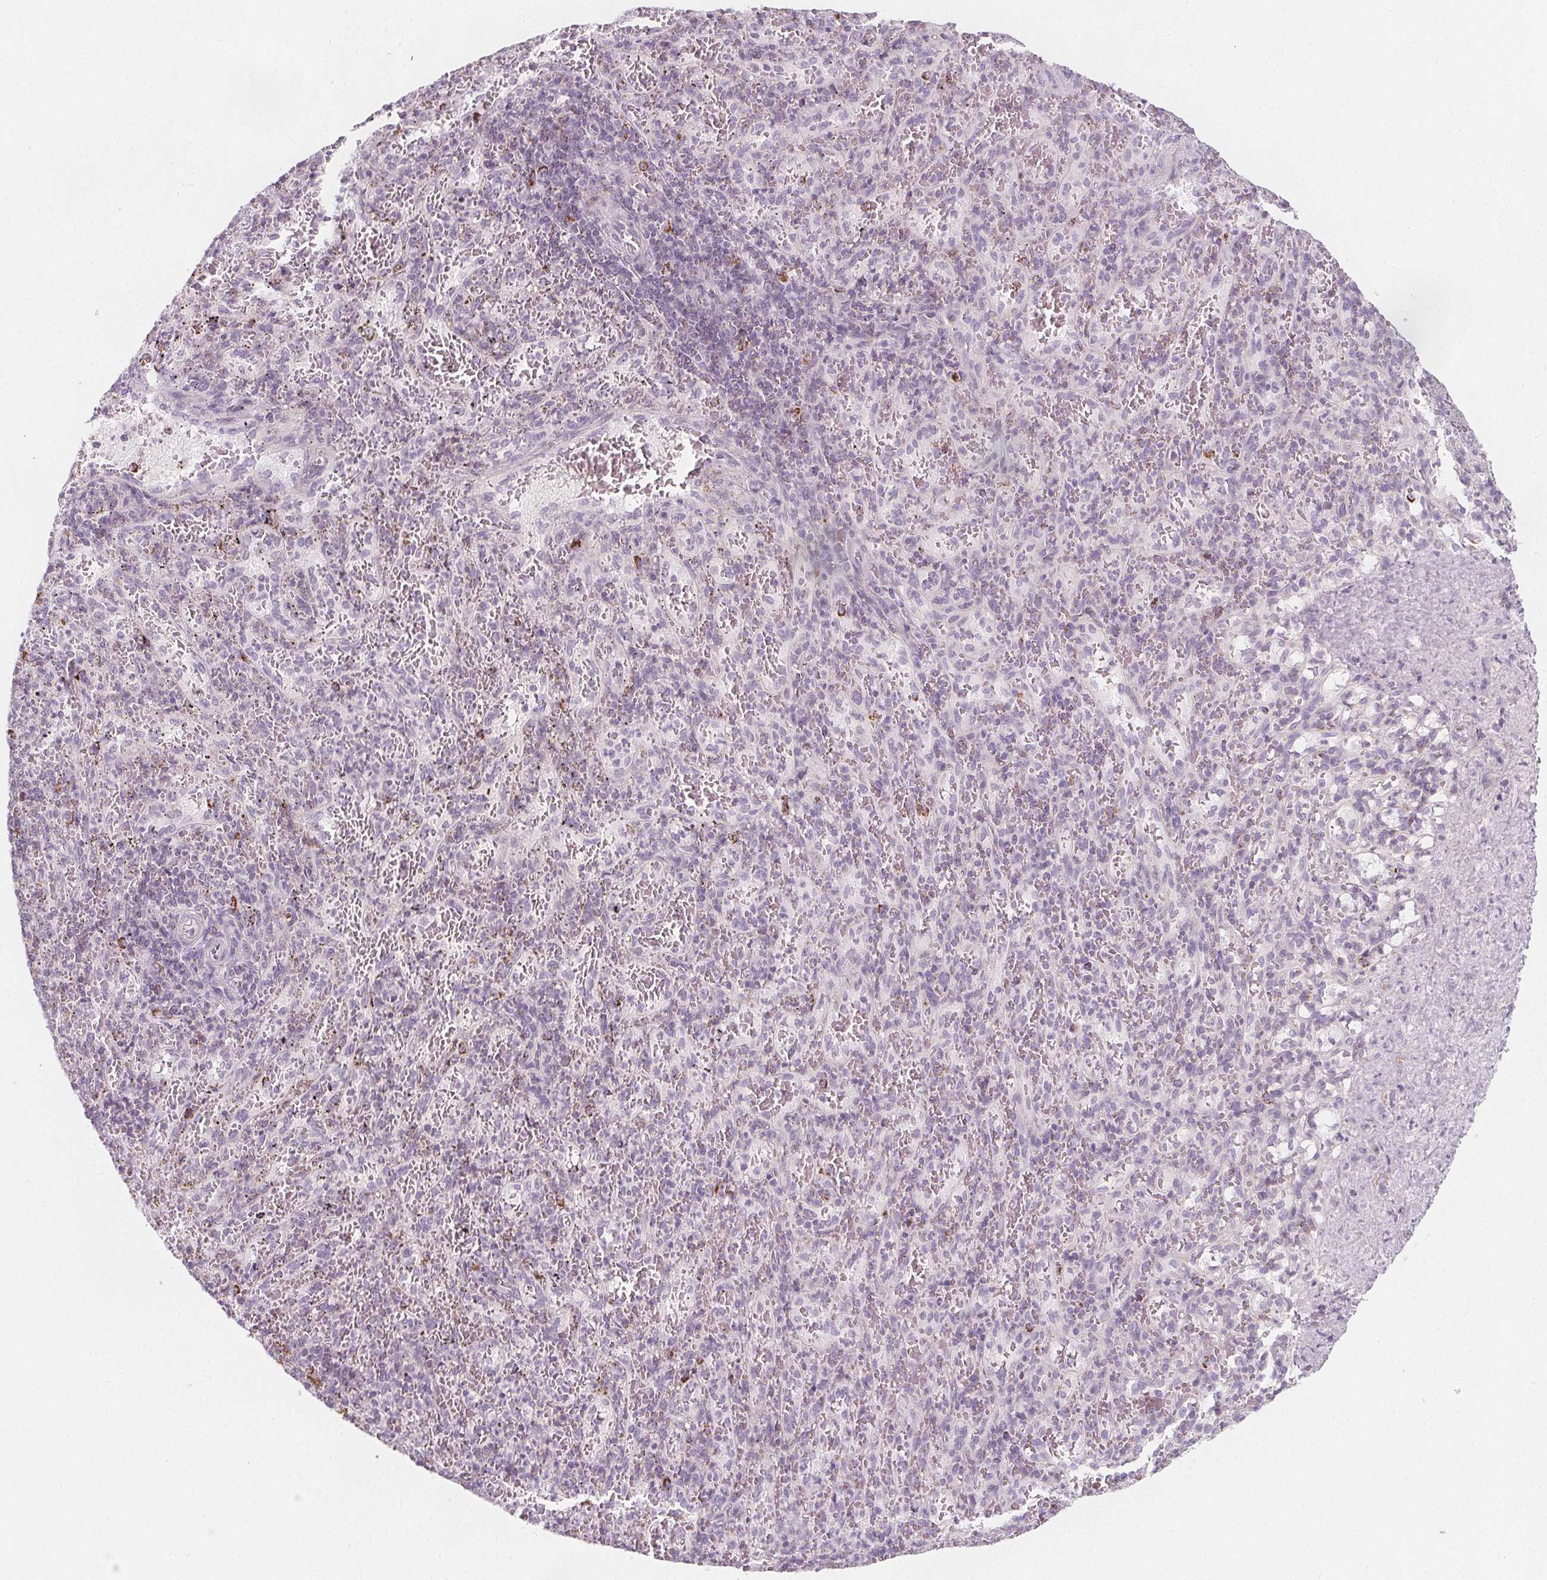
{"staining": {"intensity": "negative", "quantity": "none", "location": "none"}, "tissue": "spleen", "cell_type": "Cells in red pulp", "image_type": "normal", "snomed": [{"axis": "morphology", "description": "Normal tissue, NOS"}, {"axis": "topography", "description": "Spleen"}], "caption": "This micrograph is of unremarkable spleen stained with immunohistochemistry (IHC) to label a protein in brown with the nuclei are counter-stained blue. There is no expression in cells in red pulp. (Stains: DAB (3,3'-diaminobenzidine) immunohistochemistry with hematoxylin counter stain, Microscopy: brightfield microscopy at high magnification).", "gene": "IL17C", "patient": {"sex": "male", "age": 57}}